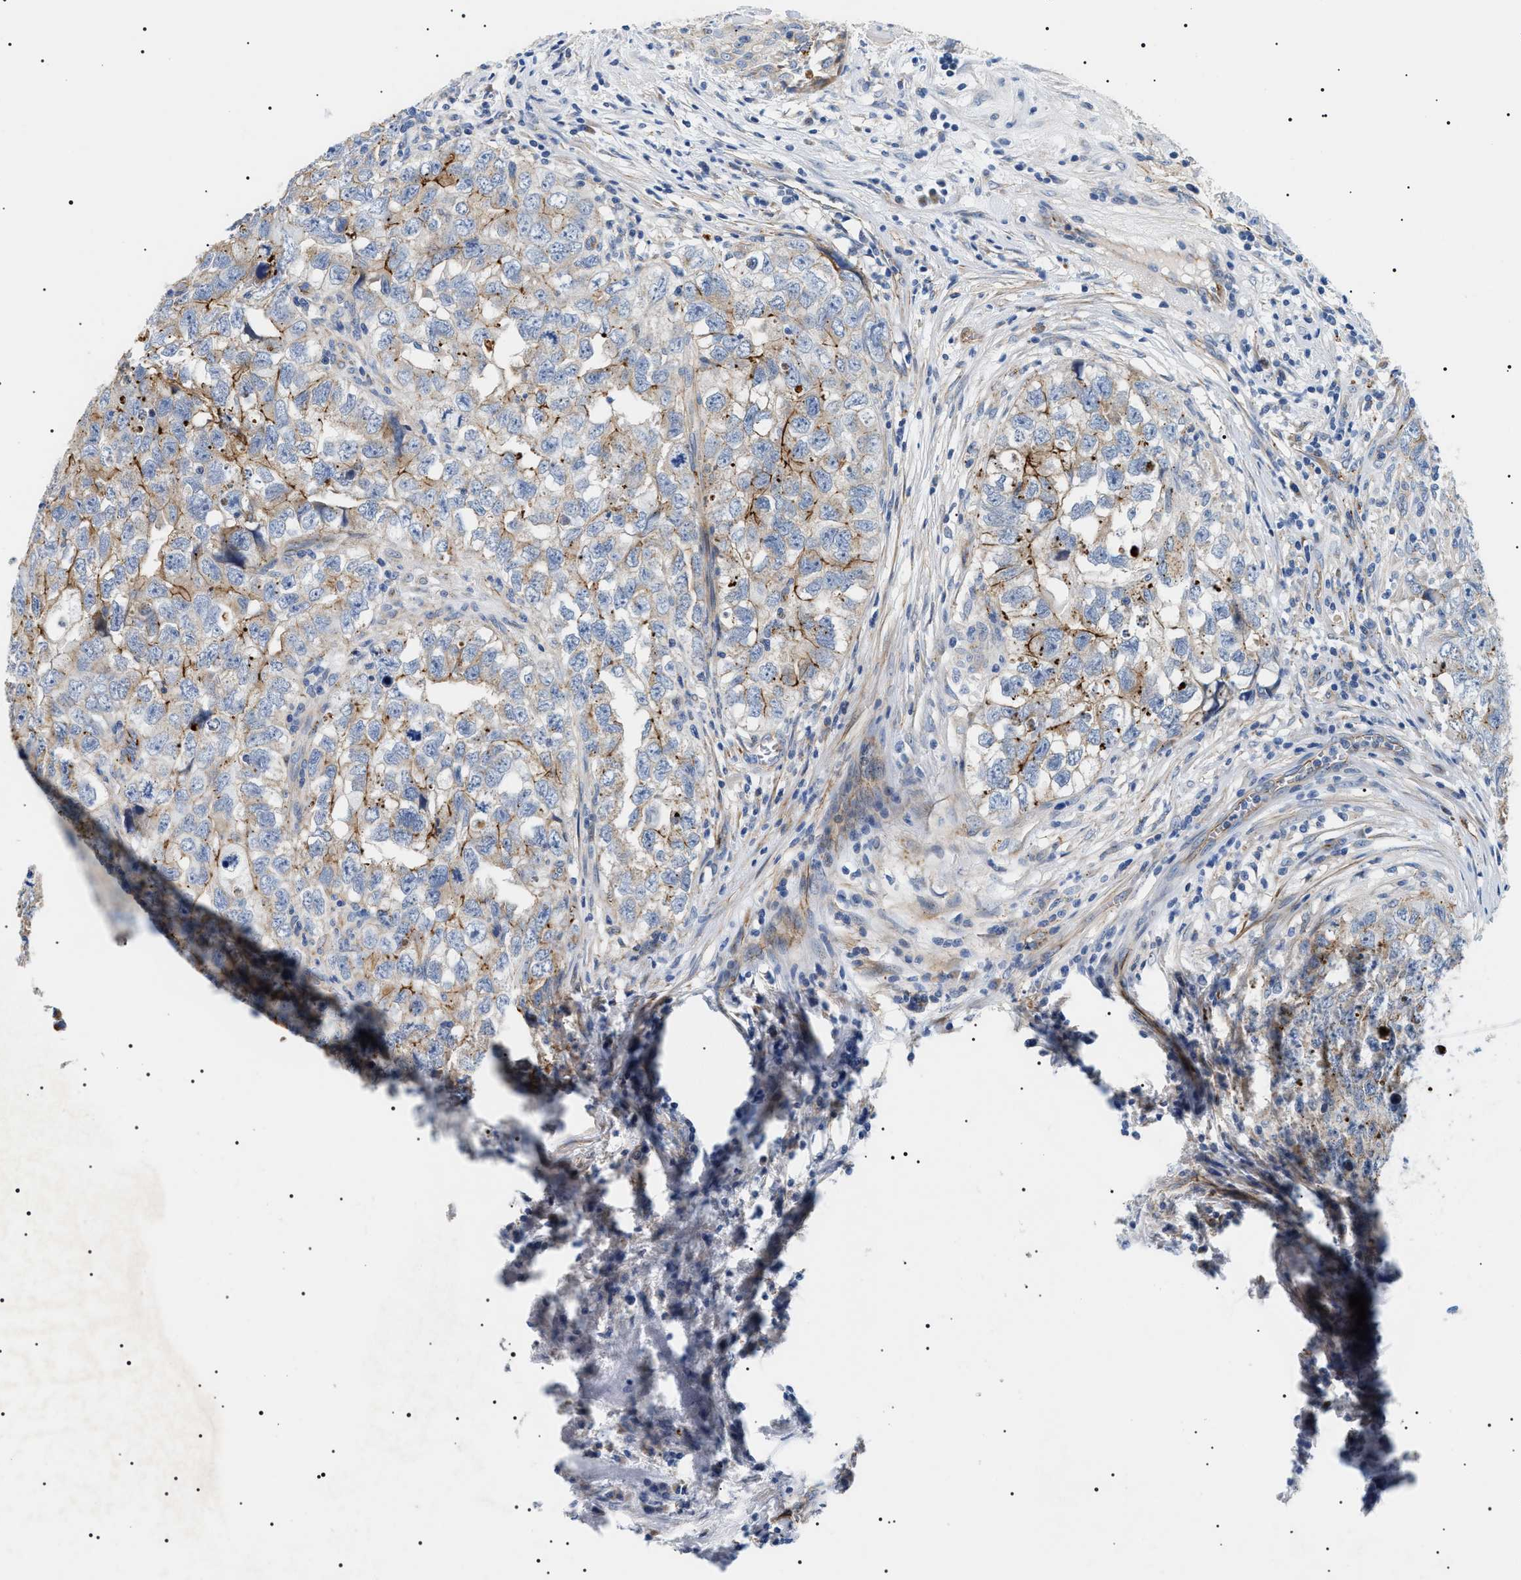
{"staining": {"intensity": "moderate", "quantity": "25%-75%", "location": "cytoplasmic/membranous"}, "tissue": "testis cancer", "cell_type": "Tumor cells", "image_type": "cancer", "snomed": [{"axis": "morphology", "description": "Seminoma, NOS"}, {"axis": "morphology", "description": "Carcinoma, Embryonal, NOS"}, {"axis": "topography", "description": "Testis"}], "caption": "The immunohistochemical stain shows moderate cytoplasmic/membranous positivity in tumor cells of embryonal carcinoma (testis) tissue. (DAB IHC with brightfield microscopy, high magnification).", "gene": "TMEM222", "patient": {"sex": "male", "age": 43}}